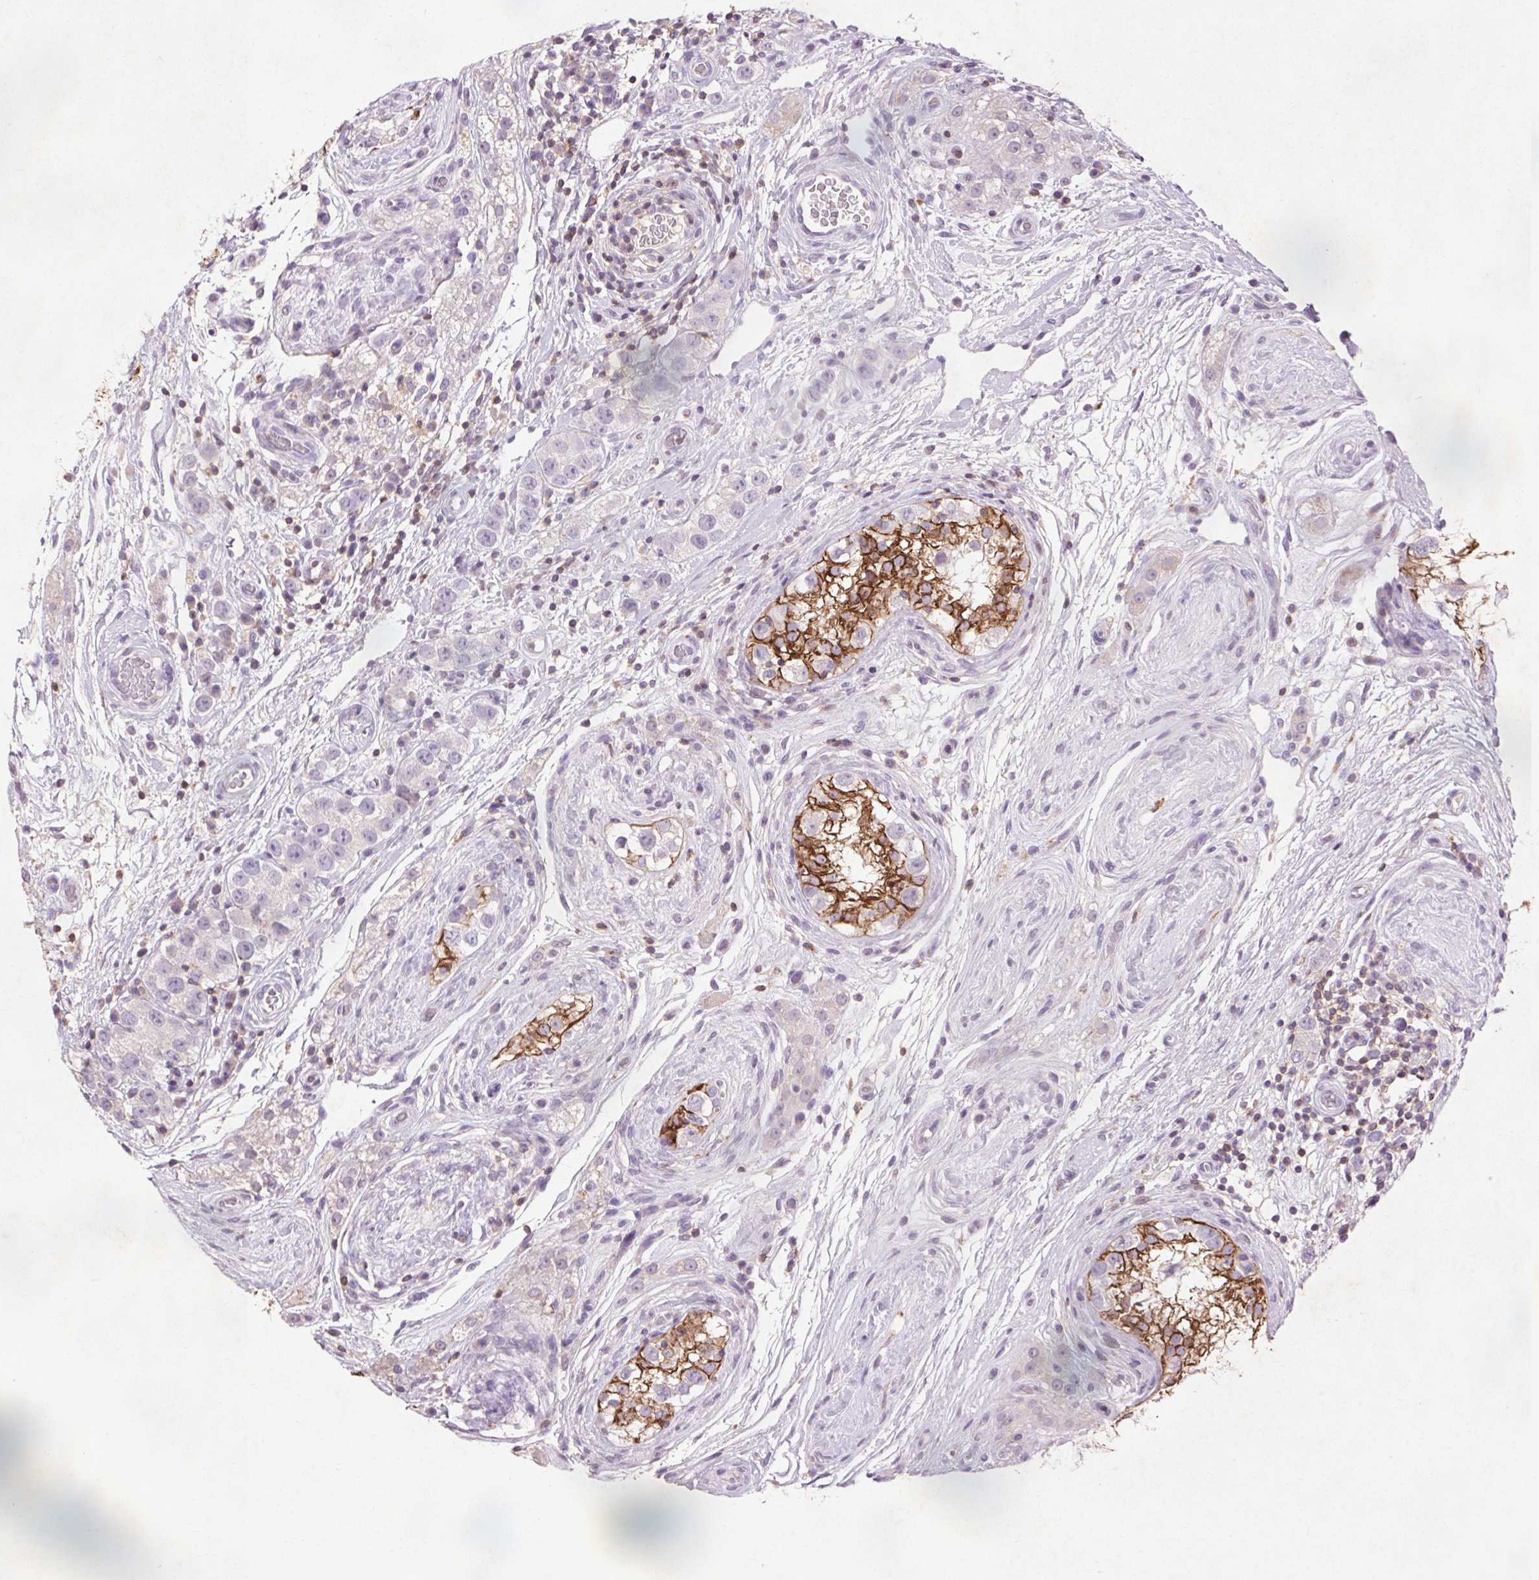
{"staining": {"intensity": "negative", "quantity": "none", "location": "none"}, "tissue": "testis cancer", "cell_type": "Tumor cells", "image_type": "cancer", "snomed": [{"axis": "morphology", "description": "Seminoma, NOS"}, {"axis": "topography", "description": "Testis"}], "caption": "Immunohistochemical staining of seminoma (testis) displays no significant positivity in tumor cells. (Brightfield microscopy of DAB (3,3'-diaminobenzidine) immunohistochemistry at high magnification).", "gene": "FNDC7", "patient": {"sex": "male", "age": 34}}